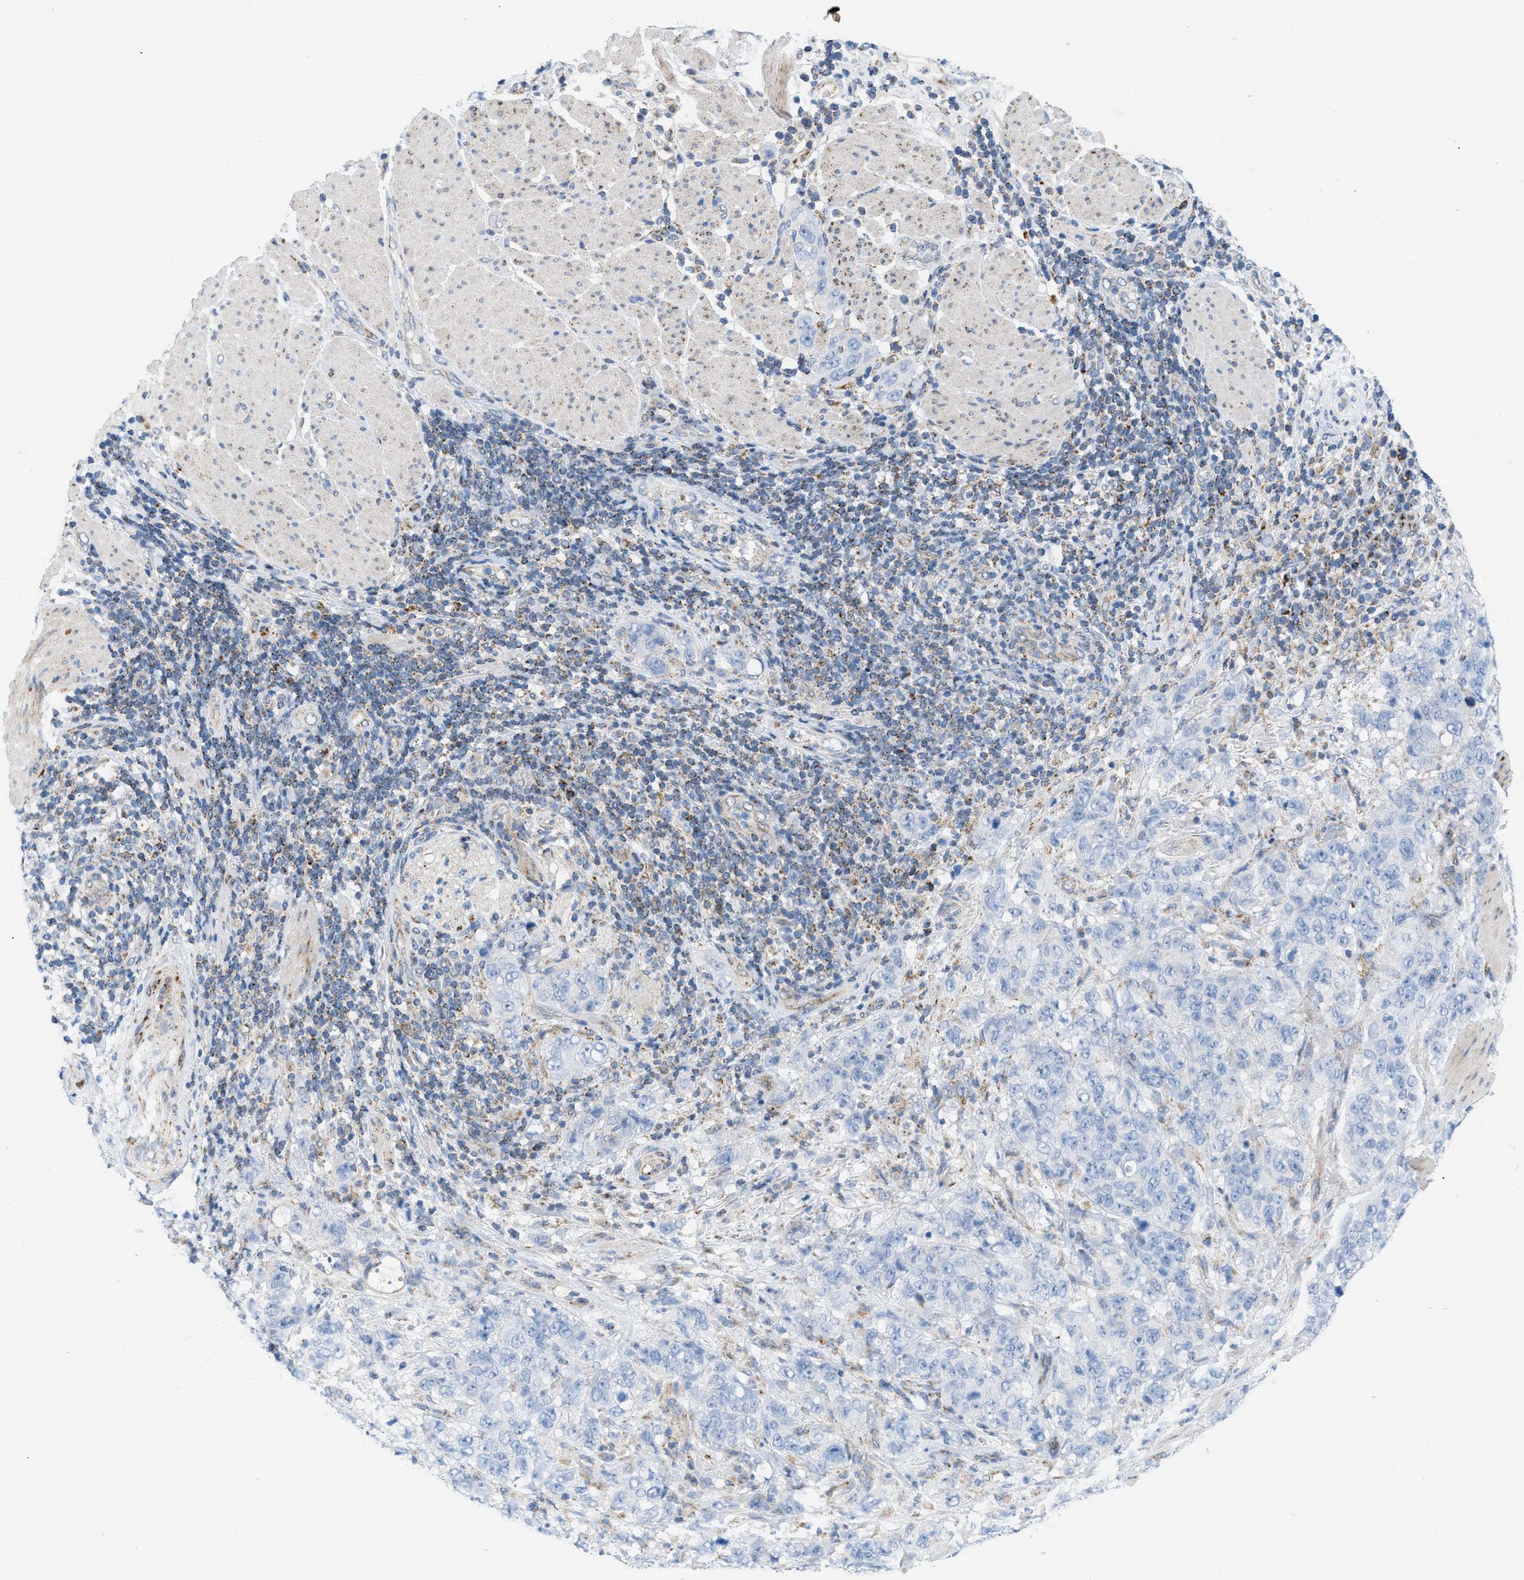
{"staining": {"intensity": "negative", "quantity": "none", "location": "none"}, "tissue": "stomach cancer", "cell_type": "Tumor cells", "image_type": "cancer", "snomed": [{"axis": "morphology", "description": "Adenocarcinoma, NOS"}, {"axis": "topography", "description": "Stomach"}], "caption": "The immunohistochemistry (IHC) image has no significant staining in tumor cells of stomach cancer (adenocarcinoma) tissue.", "gene": "RBBP9", "patient": {"sex": "male", "age": 48}}